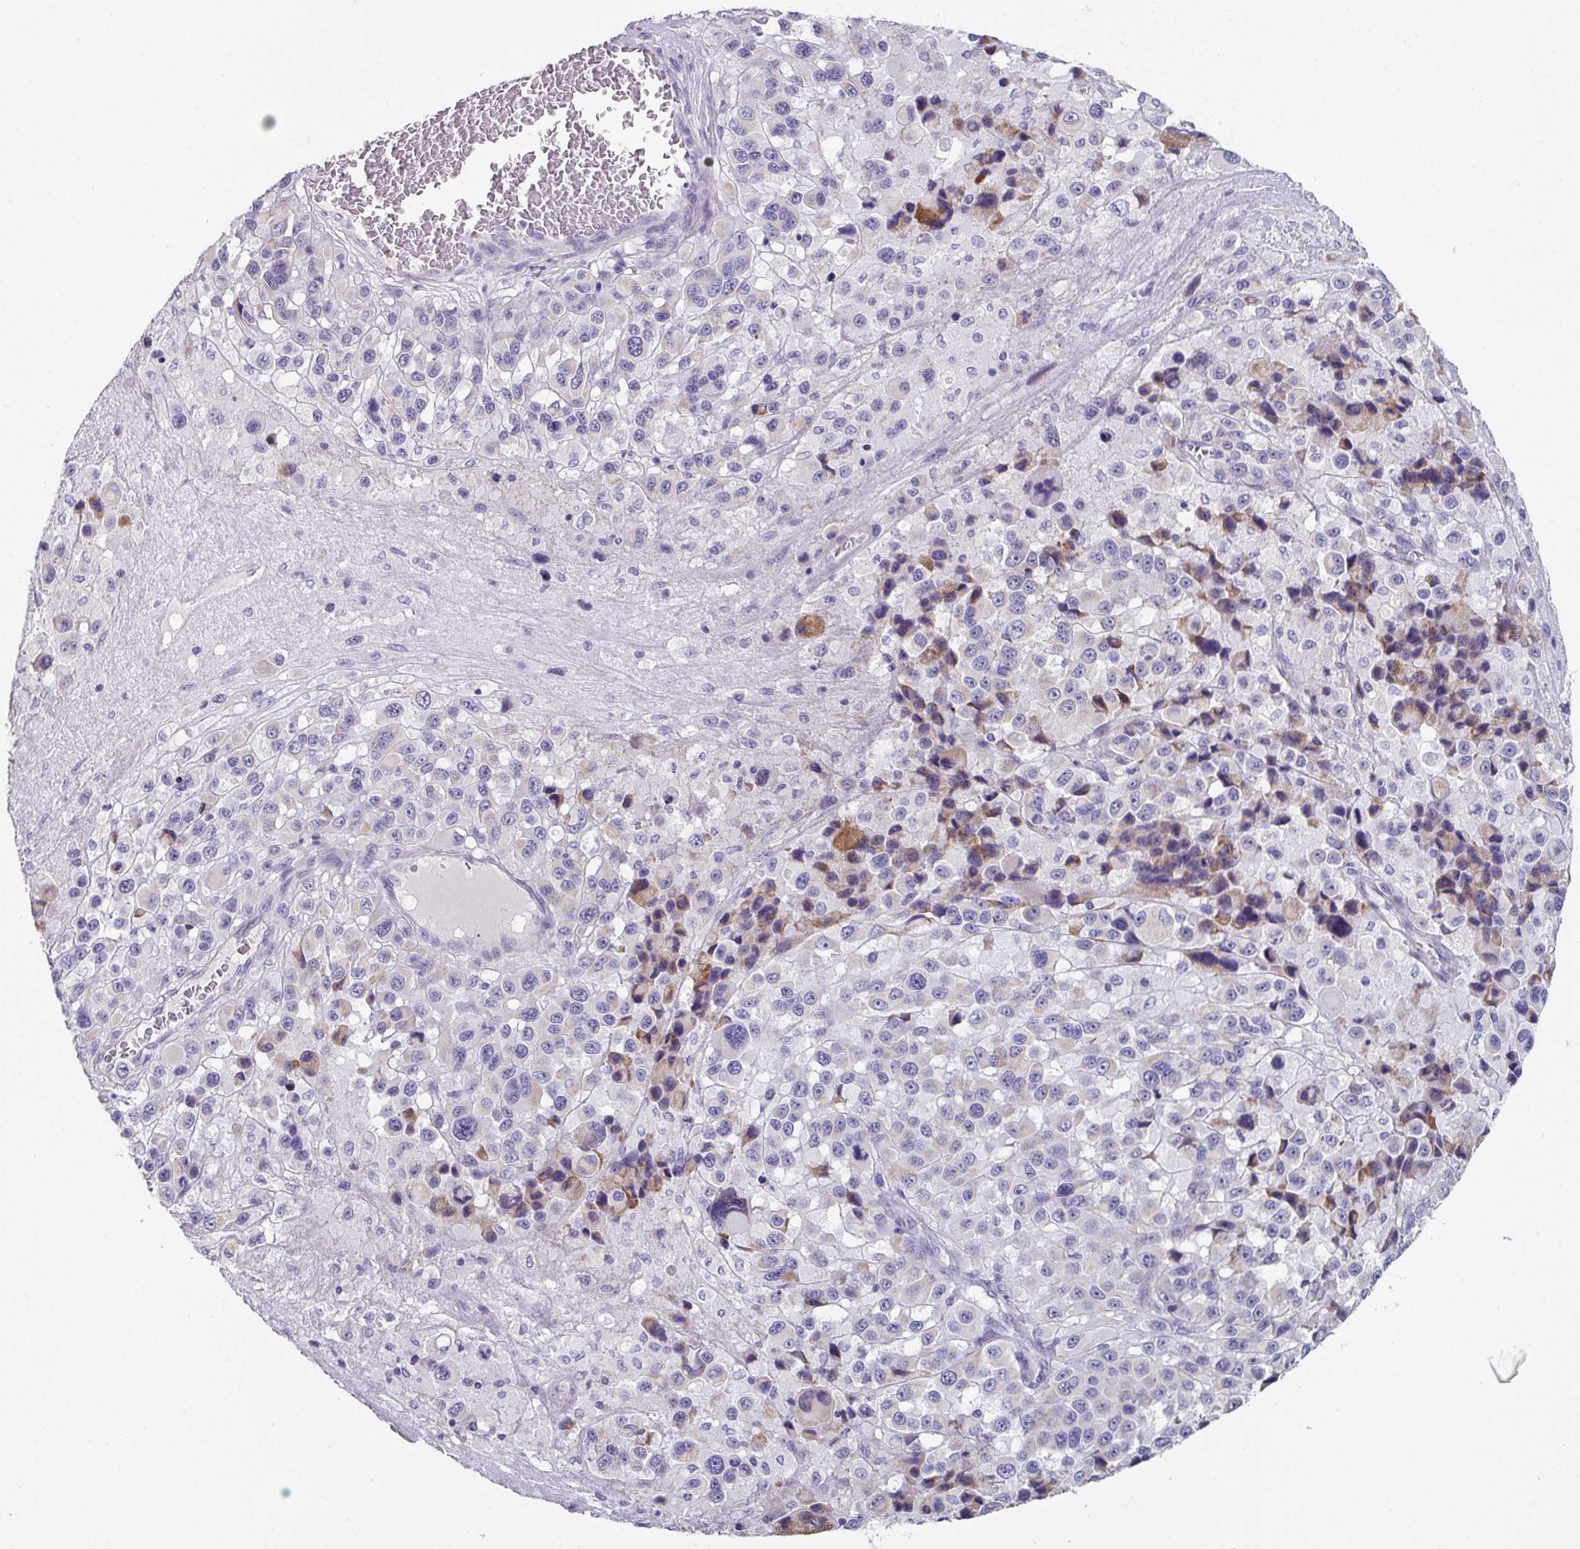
{"staining": {"intensity": "weak", "quantity": "<25%", "location": "cytoplasmic/membranous"}, "tissue": "melanoma", "cell_type": "Tumor cells", "image_type": "cancer", "snomed": [{"axis": "morphology", "description": "Malignant melanoma, Metastatic site"}, {"axis": "topography", "description": "Lymph node"}], "caption": "Melanoma was stained to show a protein in brown. There is no significant staining in tumor cells.", "gene": "DEFB115", "patient": {"sex": "female", "age": 65}}